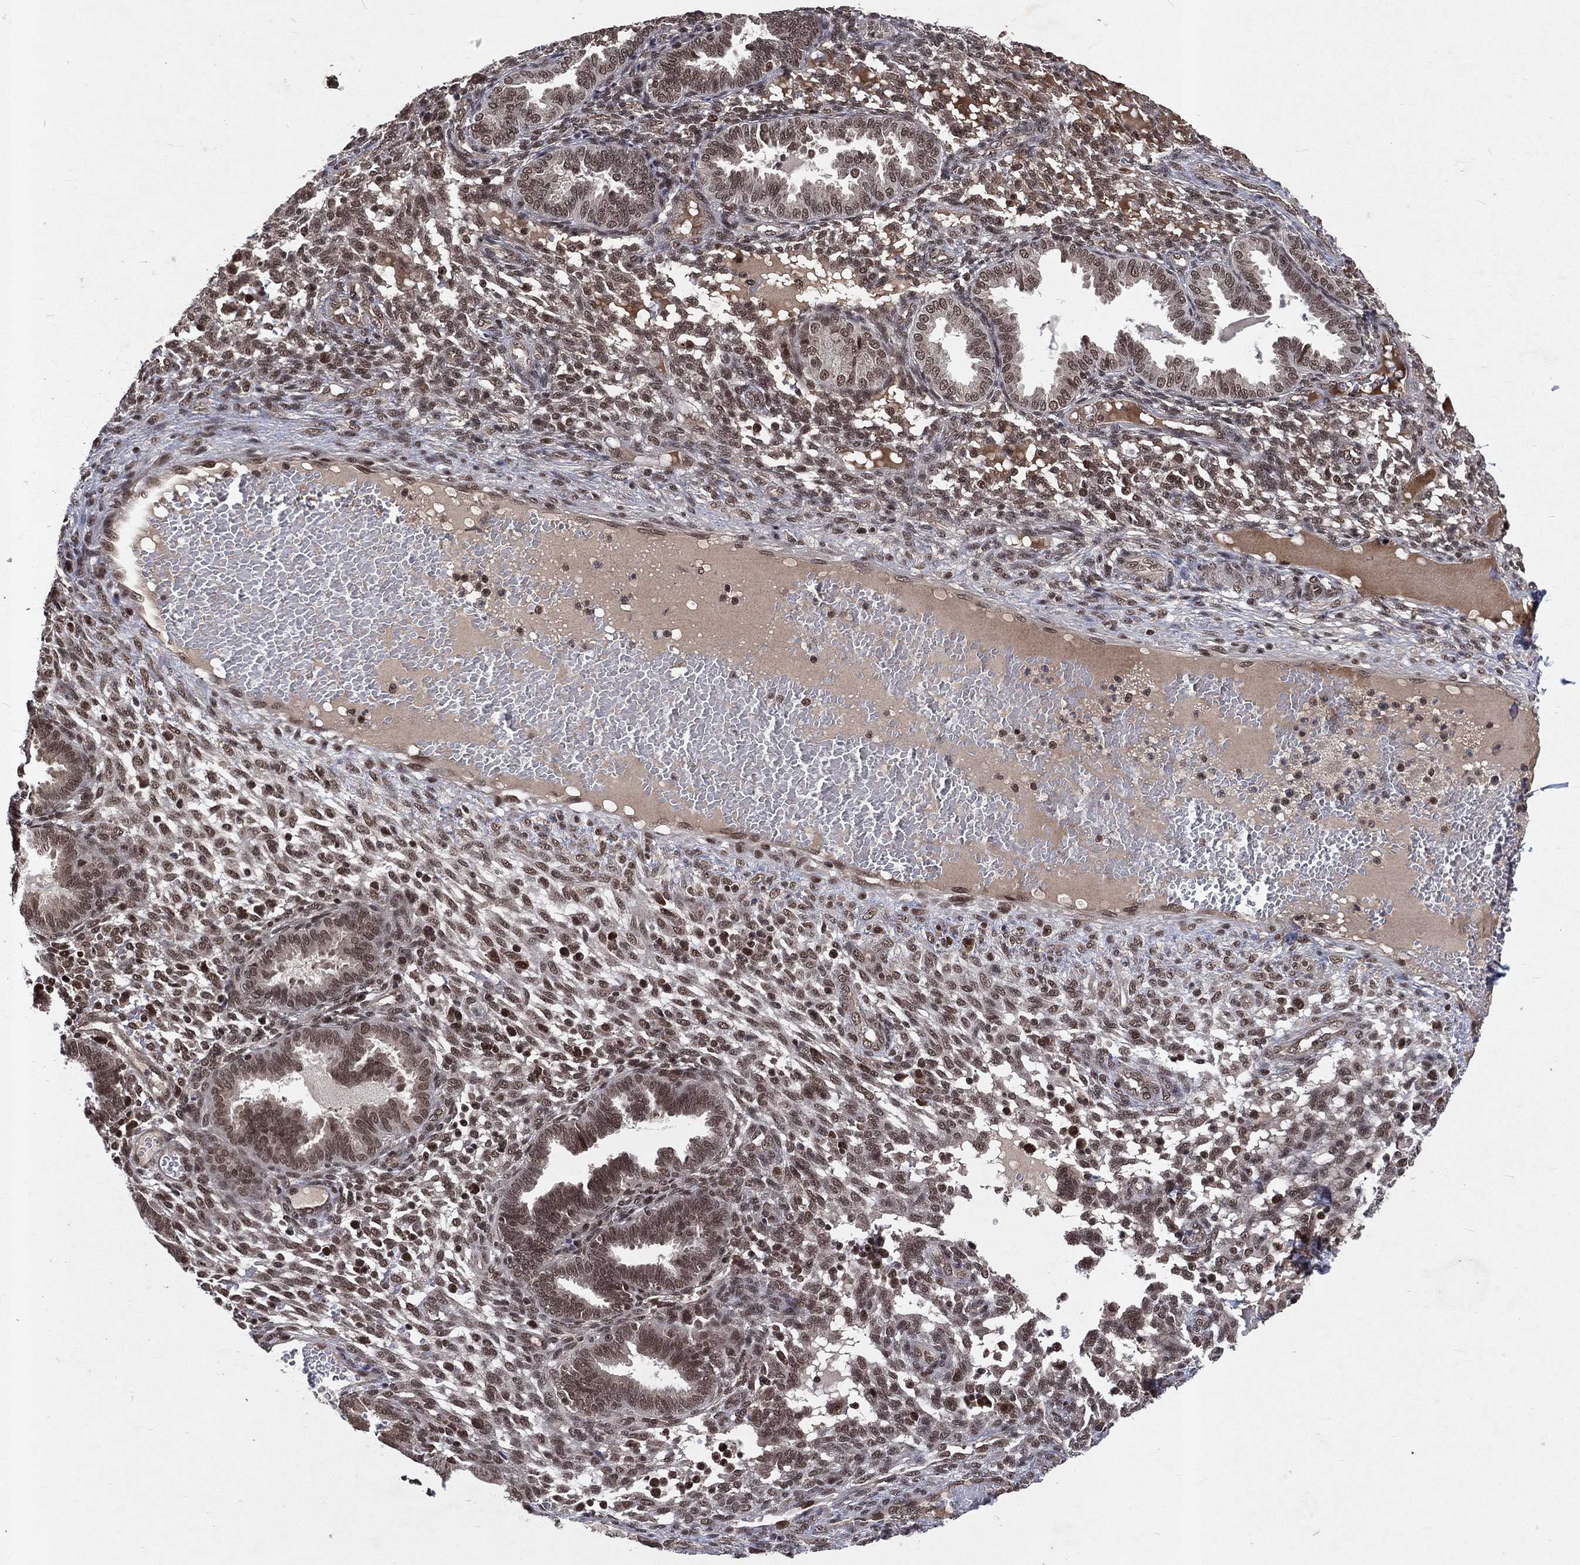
{"staining": {"intensity": "strong", "quantity": "25%-75%", "location": "nuclear"}, "tissue": "endometrium", "cell_type": "Cells in endometrial stroma", "image_type": "normal", "snomed": [{"axis": "morphology", "description": "Normal tissue, NOS"}, {"axis": "topography", "description": "Endometrium"}], "caption": "Protein expression analysis of normal endometrium demonstrates strong nuclear staining in about 25%-75% of cells in endometrial stroma.", "gene": "DMAP1", "patient": {"sex": "female", "age": 42}}